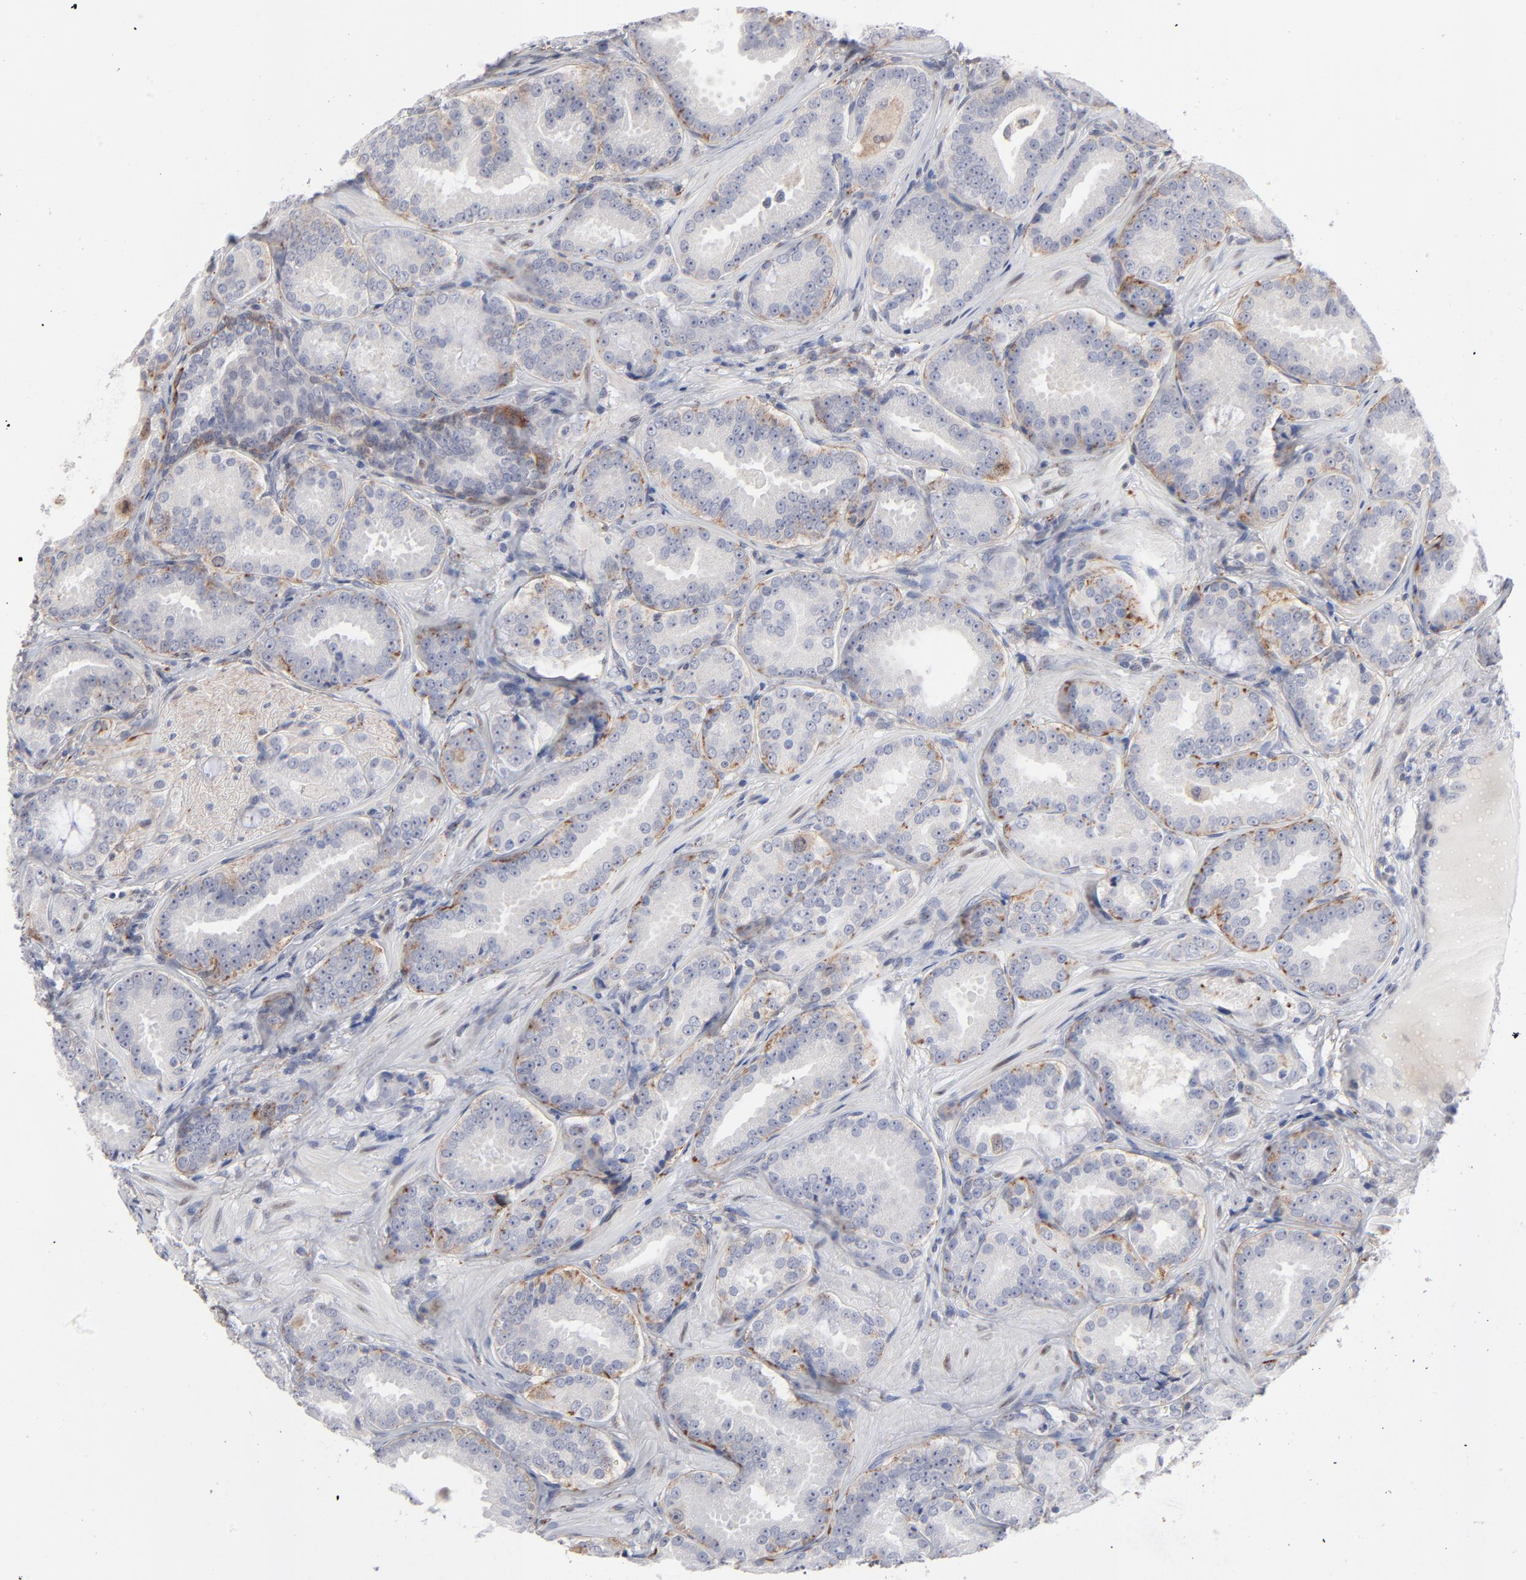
{"staining": {"intensity": "weak", "quantity": "<25%", "location": "cytoplasmic/membranous"}, "tissue": "prostate cancer", "cell_type": "Tumor cells", "image_type": "cancer", "snomed": [{"axis": "morphology", "description": "Adenocarcinoma, Low grade"}, {"axis": "topography", "description": "Prostate"}], "caption": "An immunohistochemistry image of prostate cancer is shown. There is no staining in tumor cells of prostate cancer. (Brightfield microscopy of DAB IHC at high magnification).", "gene": "AURKA", "patient": {"sex": "male", "age": 59}}